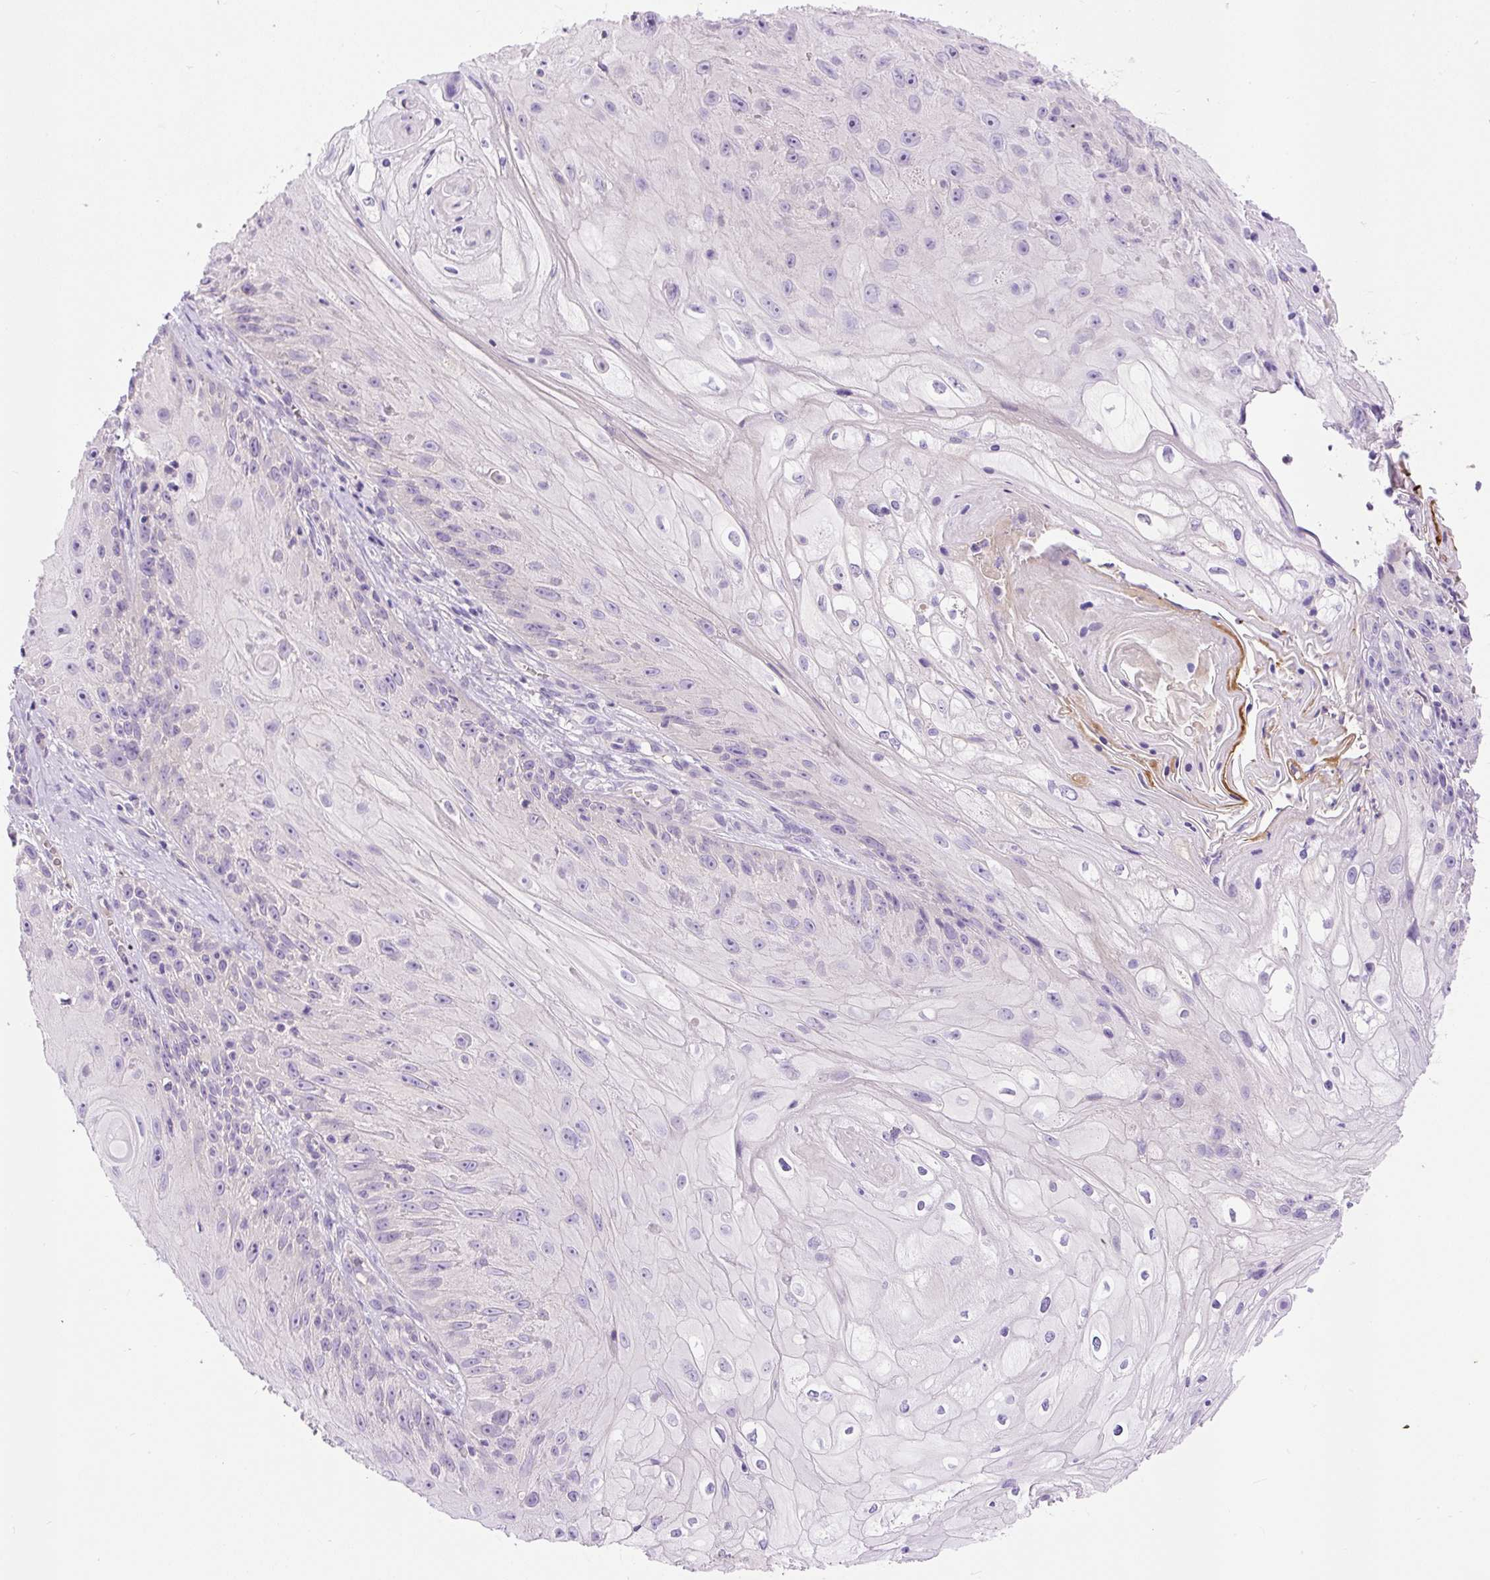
{"staining": {"intensity": "negative", "quantity": "none", "location": "none"}, "tissue": "skin cancer", "cell_type": "Tumor cells", "image_type": "cancer", "snomed": [{"axis": "morphology", "description": "Squamous cell carcinoma, NOS"}, {"axis": "topography", "description": "Skin"}, {"axis": "topography", "description": "Vulva"}], "caption": "This is an IHC micrograph of skin cancer (squamous cell carcinoma). There is no expression in tumor cells.", "gene": "LHFPL5", "patient": {"sex": "female", "age": 76}}